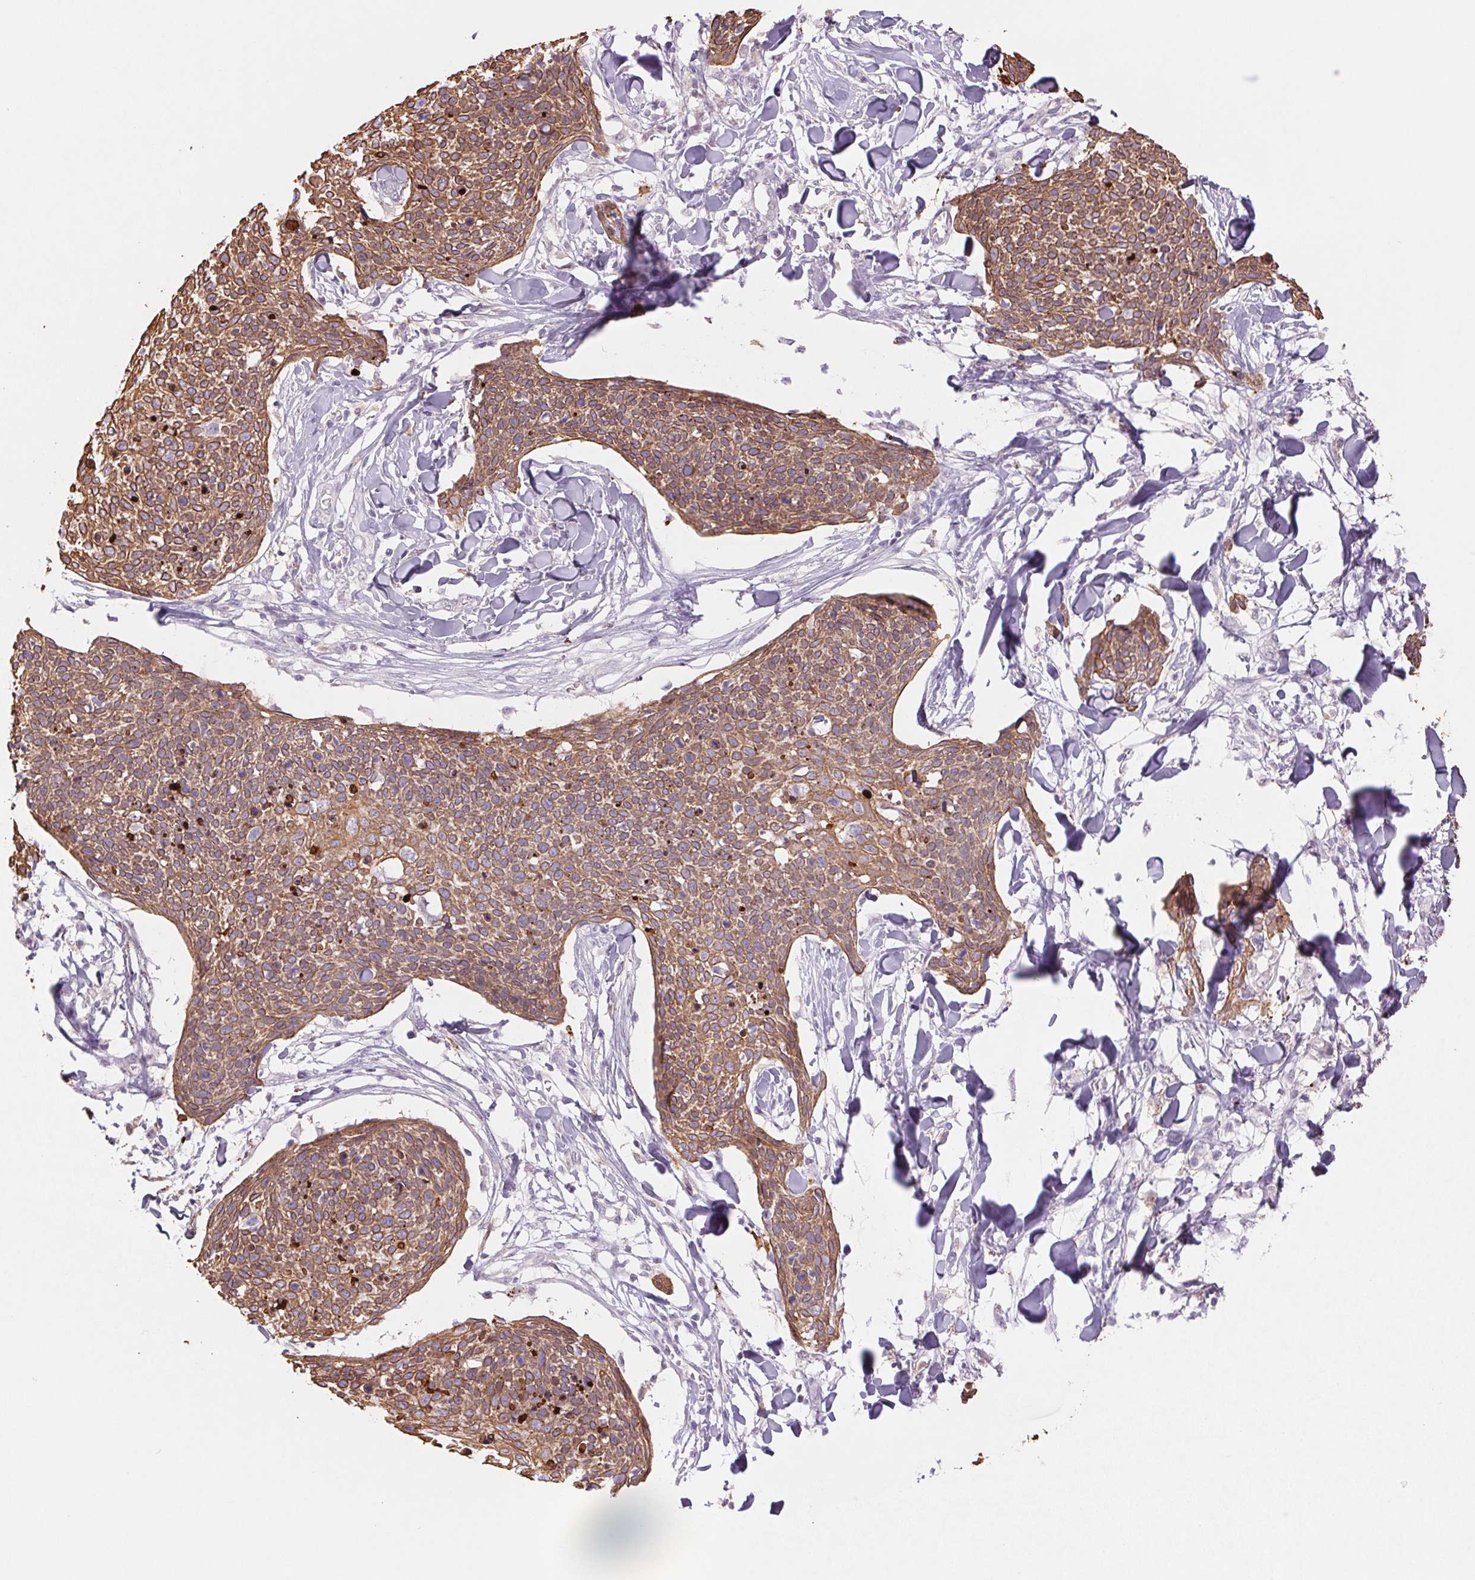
{"staining": {"intensity": "moderate", "quantity": ">75%", "location": "cytoplasmic/membranous"}, "tissue": "skin cancer", "cell_type": "Tumor cells", "image_type": "cancer", "snomed": [{"axis": "morphology", "description": "Squamous cell carcinoma, NOS"}, {"axis": "topography", "description": "Skin"}, {"axis": "topography", "description": "Vulva"}], "caption": "IHC photomicrograph of neoplastic tissue: squamous cell carcinoma (skin) stained using IHC shows medium levels of moderate protein expression localized specifically in the cytoplasmic/membranous of tumor cells, appearing as a cytoplasmic/membranous brown color.", "gene": "KRT1", "patient": {"sex": "female", "age": 75}}